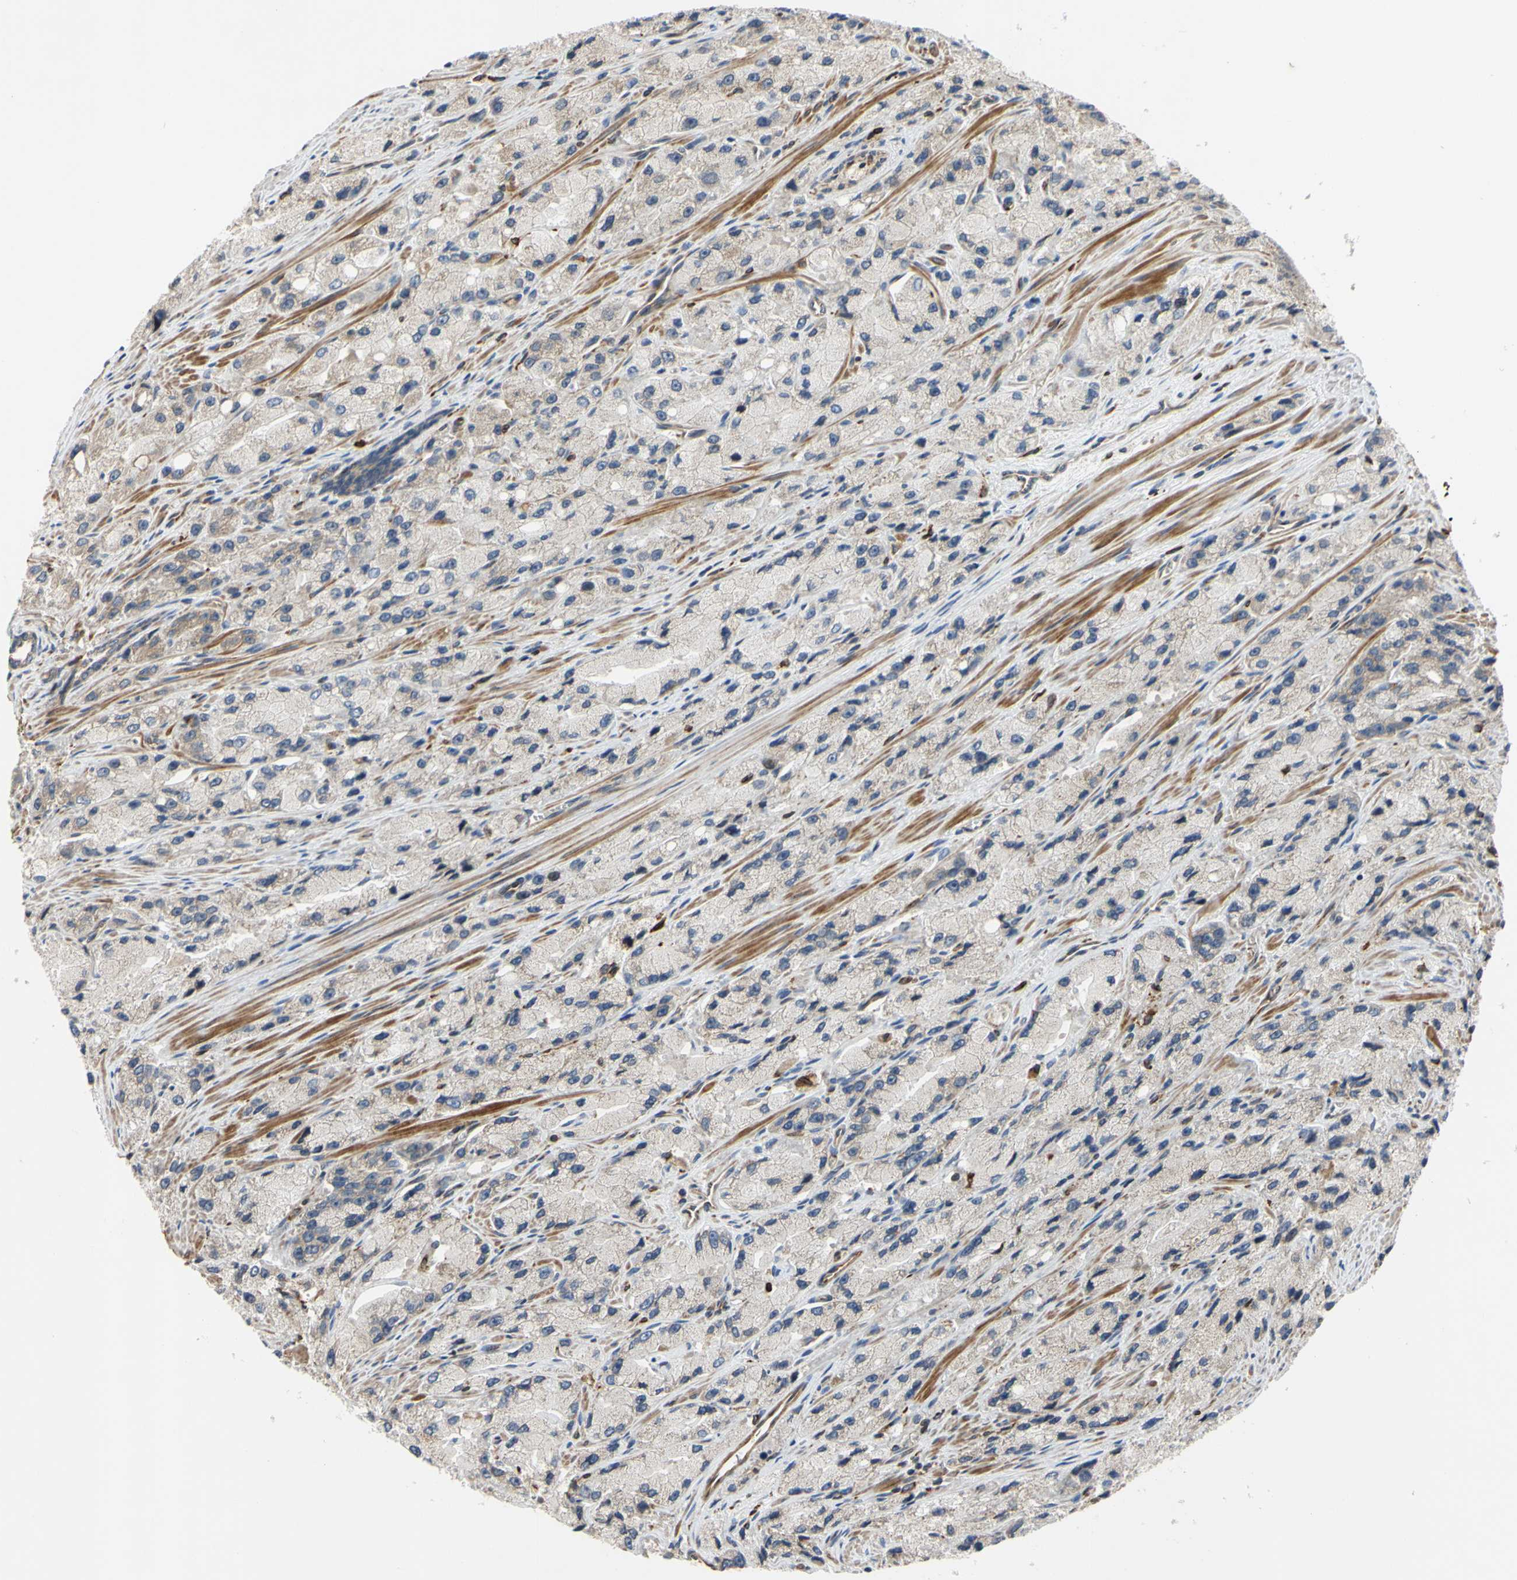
{"staining": {"intensity": "negative", "quantity": "none", "location": "none"}, "tissue": "prostate cancer", "cell_type": "Tumor cells", "image_type": "cancer", "snomed": [{"axis": "morphology", "description": "Adenocarcinoma, High grade"}, {"axis": "topography", "description": "Prostate"}], "caption": "This histopathology image is of prostate cancer (adenocarcinoma (high-grade)) stained with IHC to label a protein in brown with the nuclei are counter-stained blue. There is no expression in tumor cells. The staining is performed using DAB (3,3'-diaminobenzidine) brown chromogen with nuclei counter-stained in using hematoxylin.", "gene": "PLXNA2", "patient": {"sex": "male", "age": 58}}